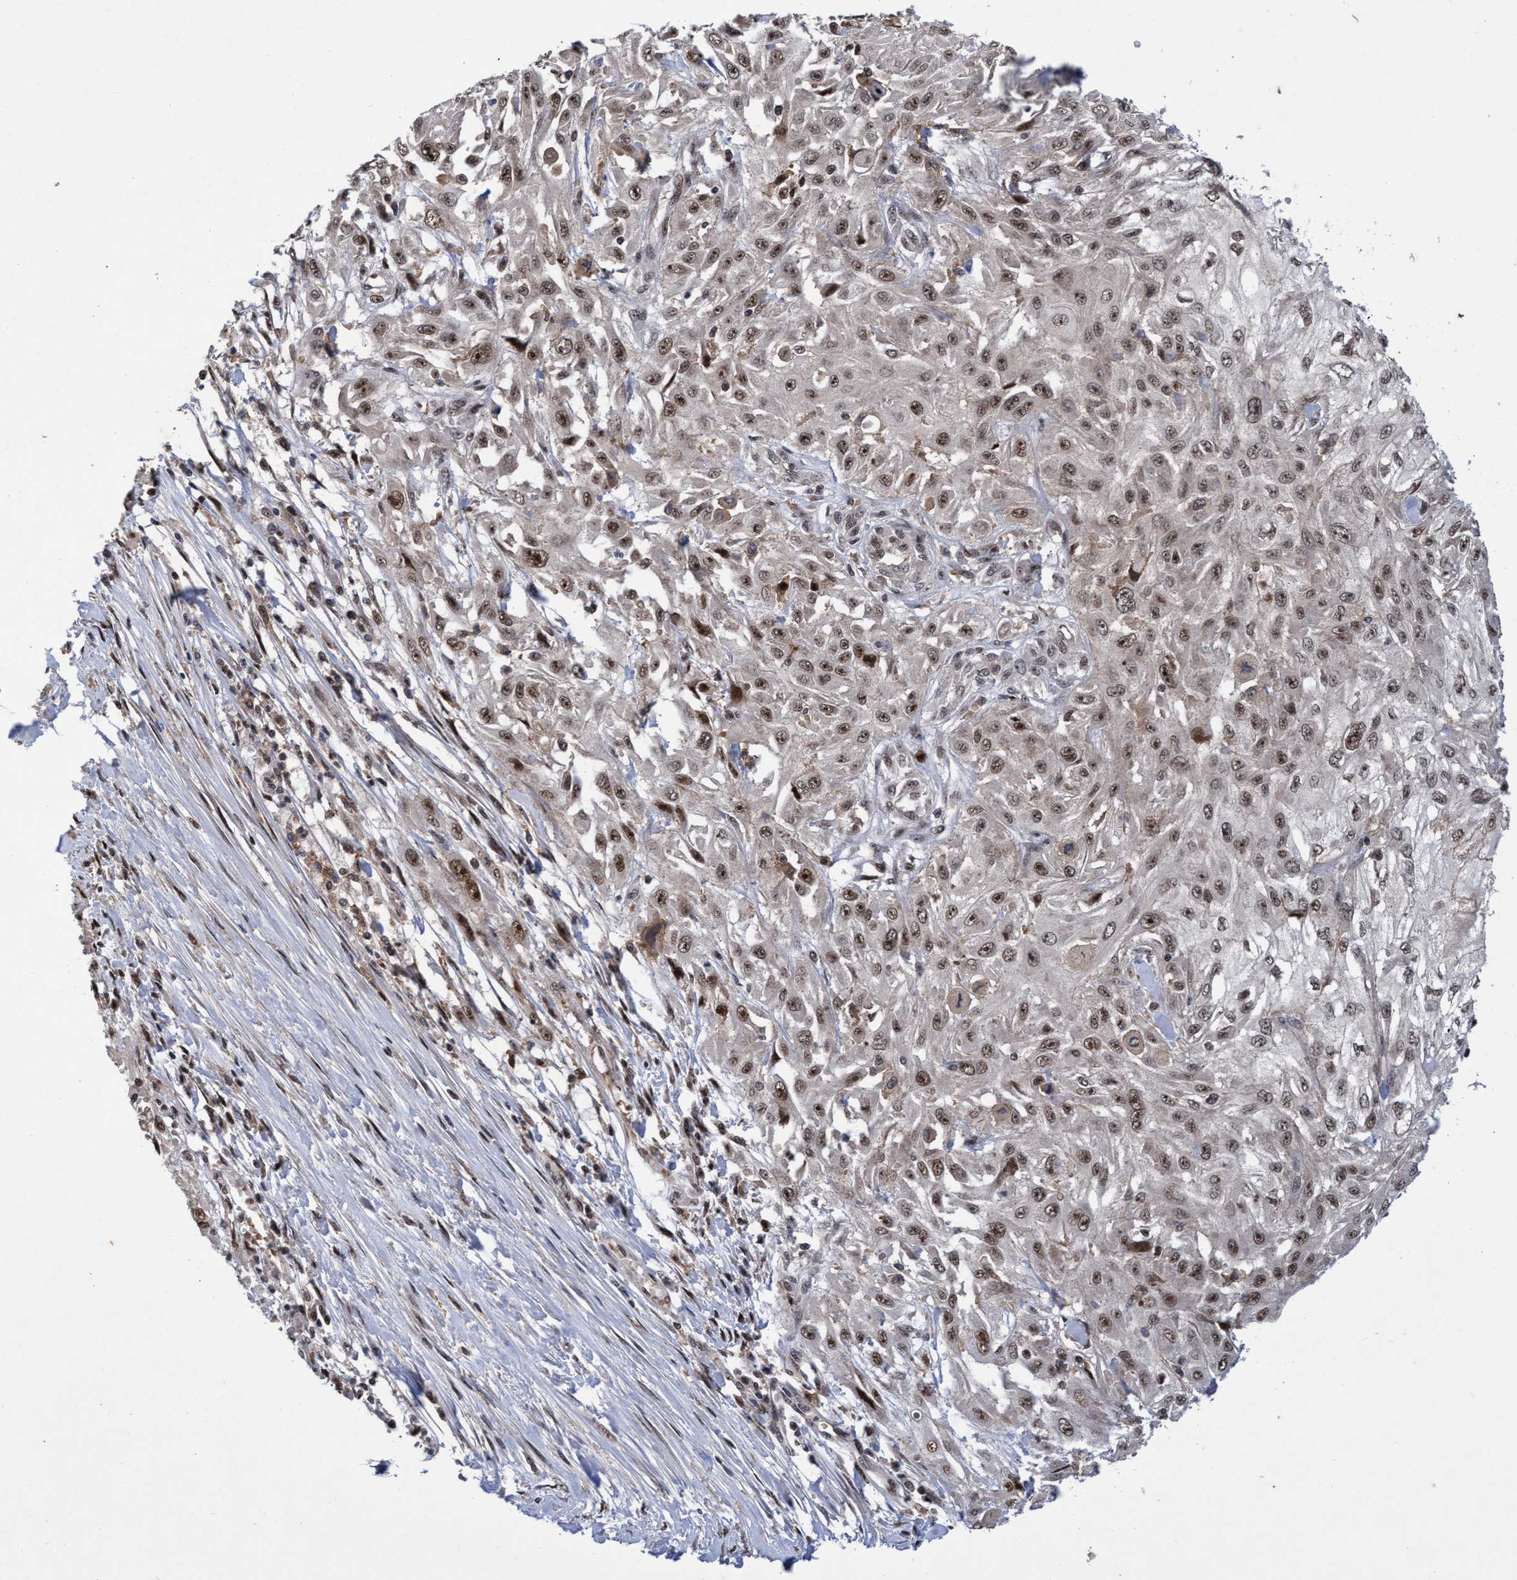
{"staining": {"intensity": "weak", "quantity": ">75%", "location": "nuclear"}, "tissue": "skin cancer", "cell_type": "Tumor cells", "image_type": "cancer", "snomed": [{"axis": "morphology", "description": "Squamous cell carcinoma, NOS"}, {"axis": "morphology", "description": "Squamous cell carcinoma, metastatic, NOS"}, {"axis": "topography", "description": "Skin"}, {"axis": "topography", "description": "Lymph node"}], "caption": "This is an image of immunohistochemistry staining of skin cancer, which shows weak positivity in the nuclear of tumor cells.", "gene": "GTF2F1", "patient": {"sex": "male", "age": 75}}